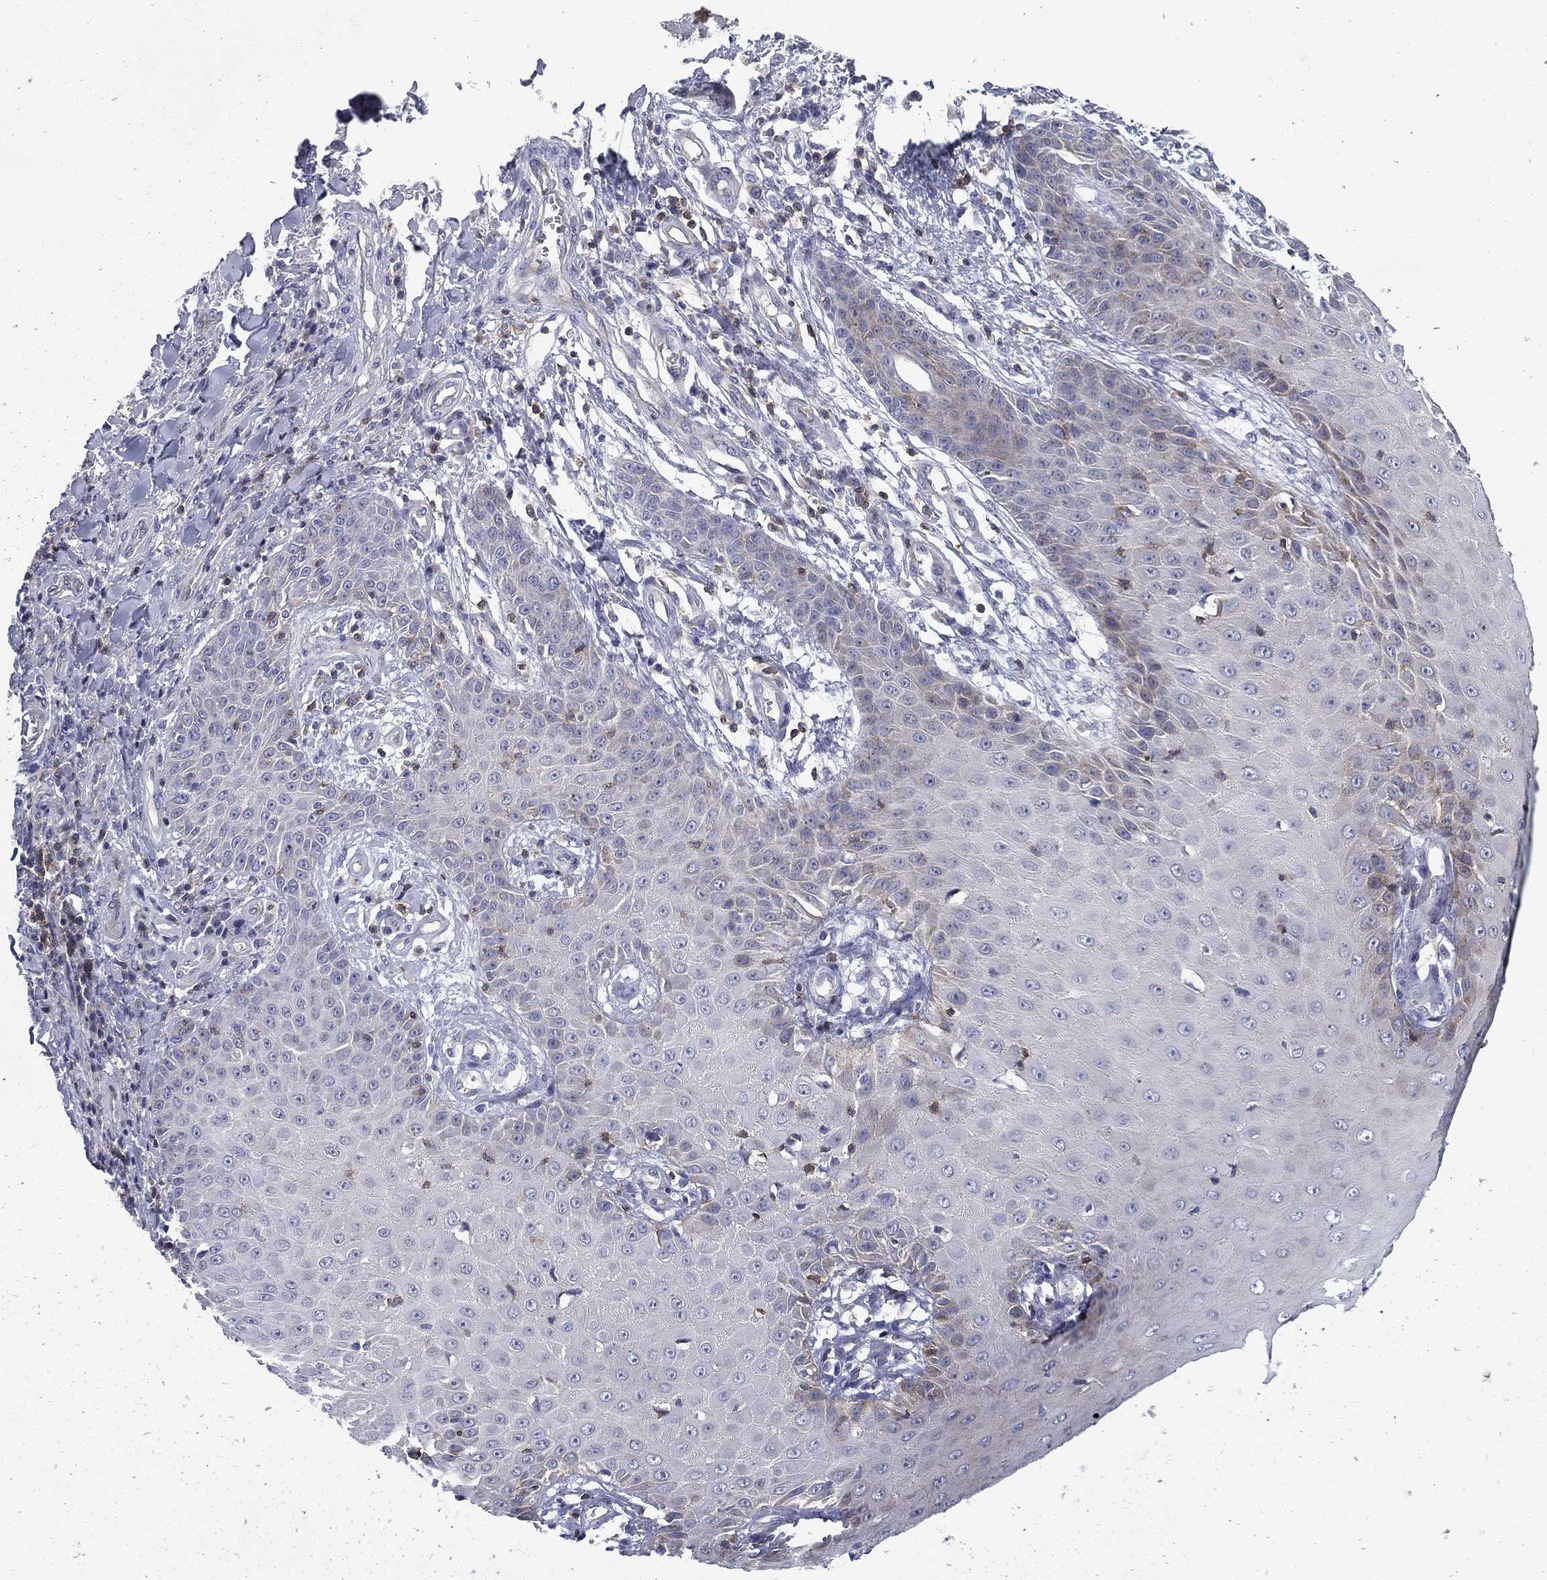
{"staining": {"intensity": "weak", "quantity": "<25%", "location": "cytoplasmic/membranous"}, "tissue": "skin cancer", "cell_type": "Tumor cells", "image_type": "cancer", "snomed": [{"axis": "morphology", "description": "Squamous cell carcinoma, NOS"}, {"axis": "topography", "description": "Skin"}], "caption": "Immunohistochemistry (IHC) histopathology image of neoplastic tissue: squamous cell carcinoma (skin) stained with DAB exhibits no significant protein staining in tumor cells. (Stains: DAB (3,3'-diaminobenzidine) immunohistochemistry (IHC) with hematoxylin counter stain, Microscopy: brightfield microscopy at high magnification).", "gene": "SIT1", "patient": {"sex": "male", "age": 70}}